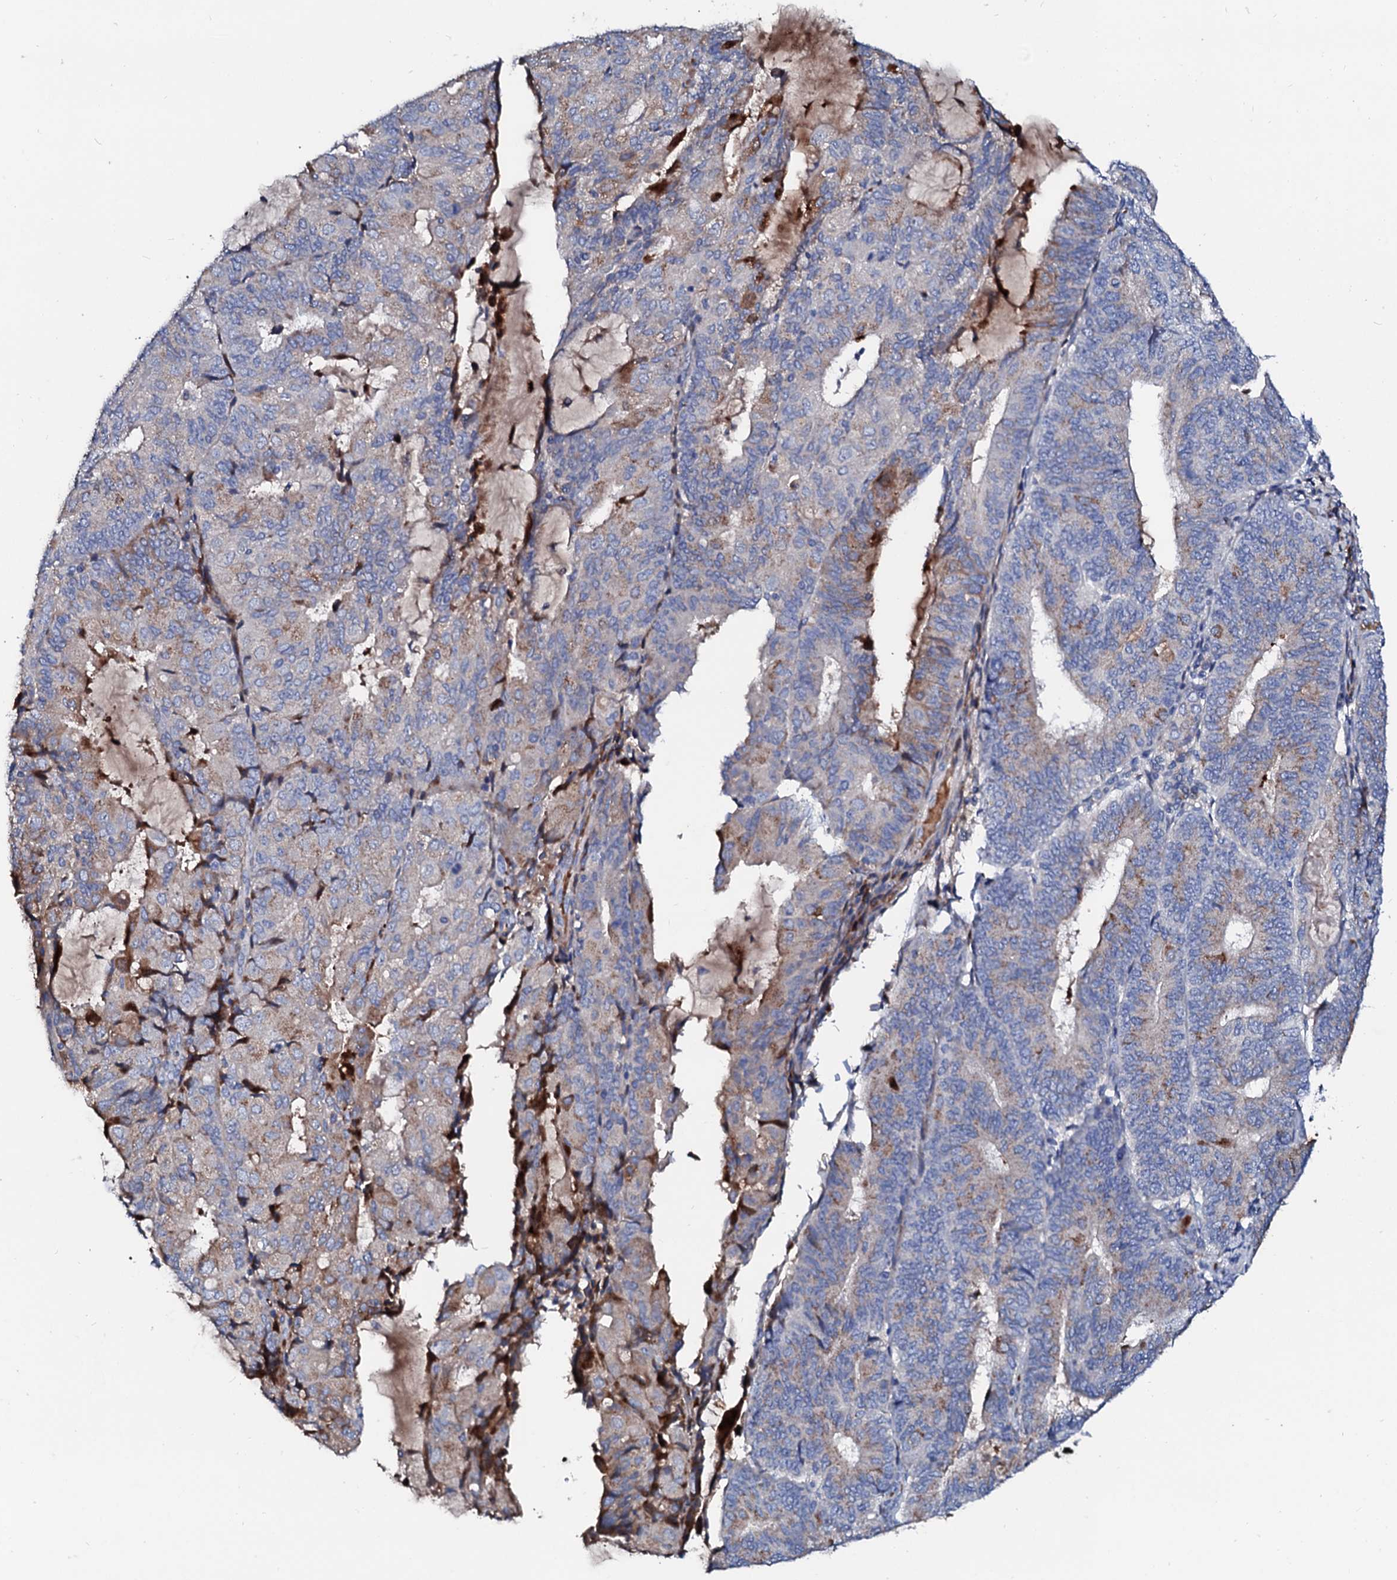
{"staining": {"intensity": "moderate", "quantity": "<25%", "location": "cytoplasmic/membranous"}, "tissue": "endometrial cancer", "cell_type": "Tumor cells", "image_type": "cancer", "snomed": [{"axis": "morphology", "description": "Adenocarcinoma, NOS"}, {"axis": "topography", "description": "Endometrium"}], "caption": "Immunohistochemistry (IHC) image of endometrial adenocarcinoma stained for a protein (brown), which reveals low levels of moderate cytoplasmic/membranous positivity in about <25% of tumor cells.", "gene": "SLC10A7", "patient": {"sex": "female", "age": 81}}